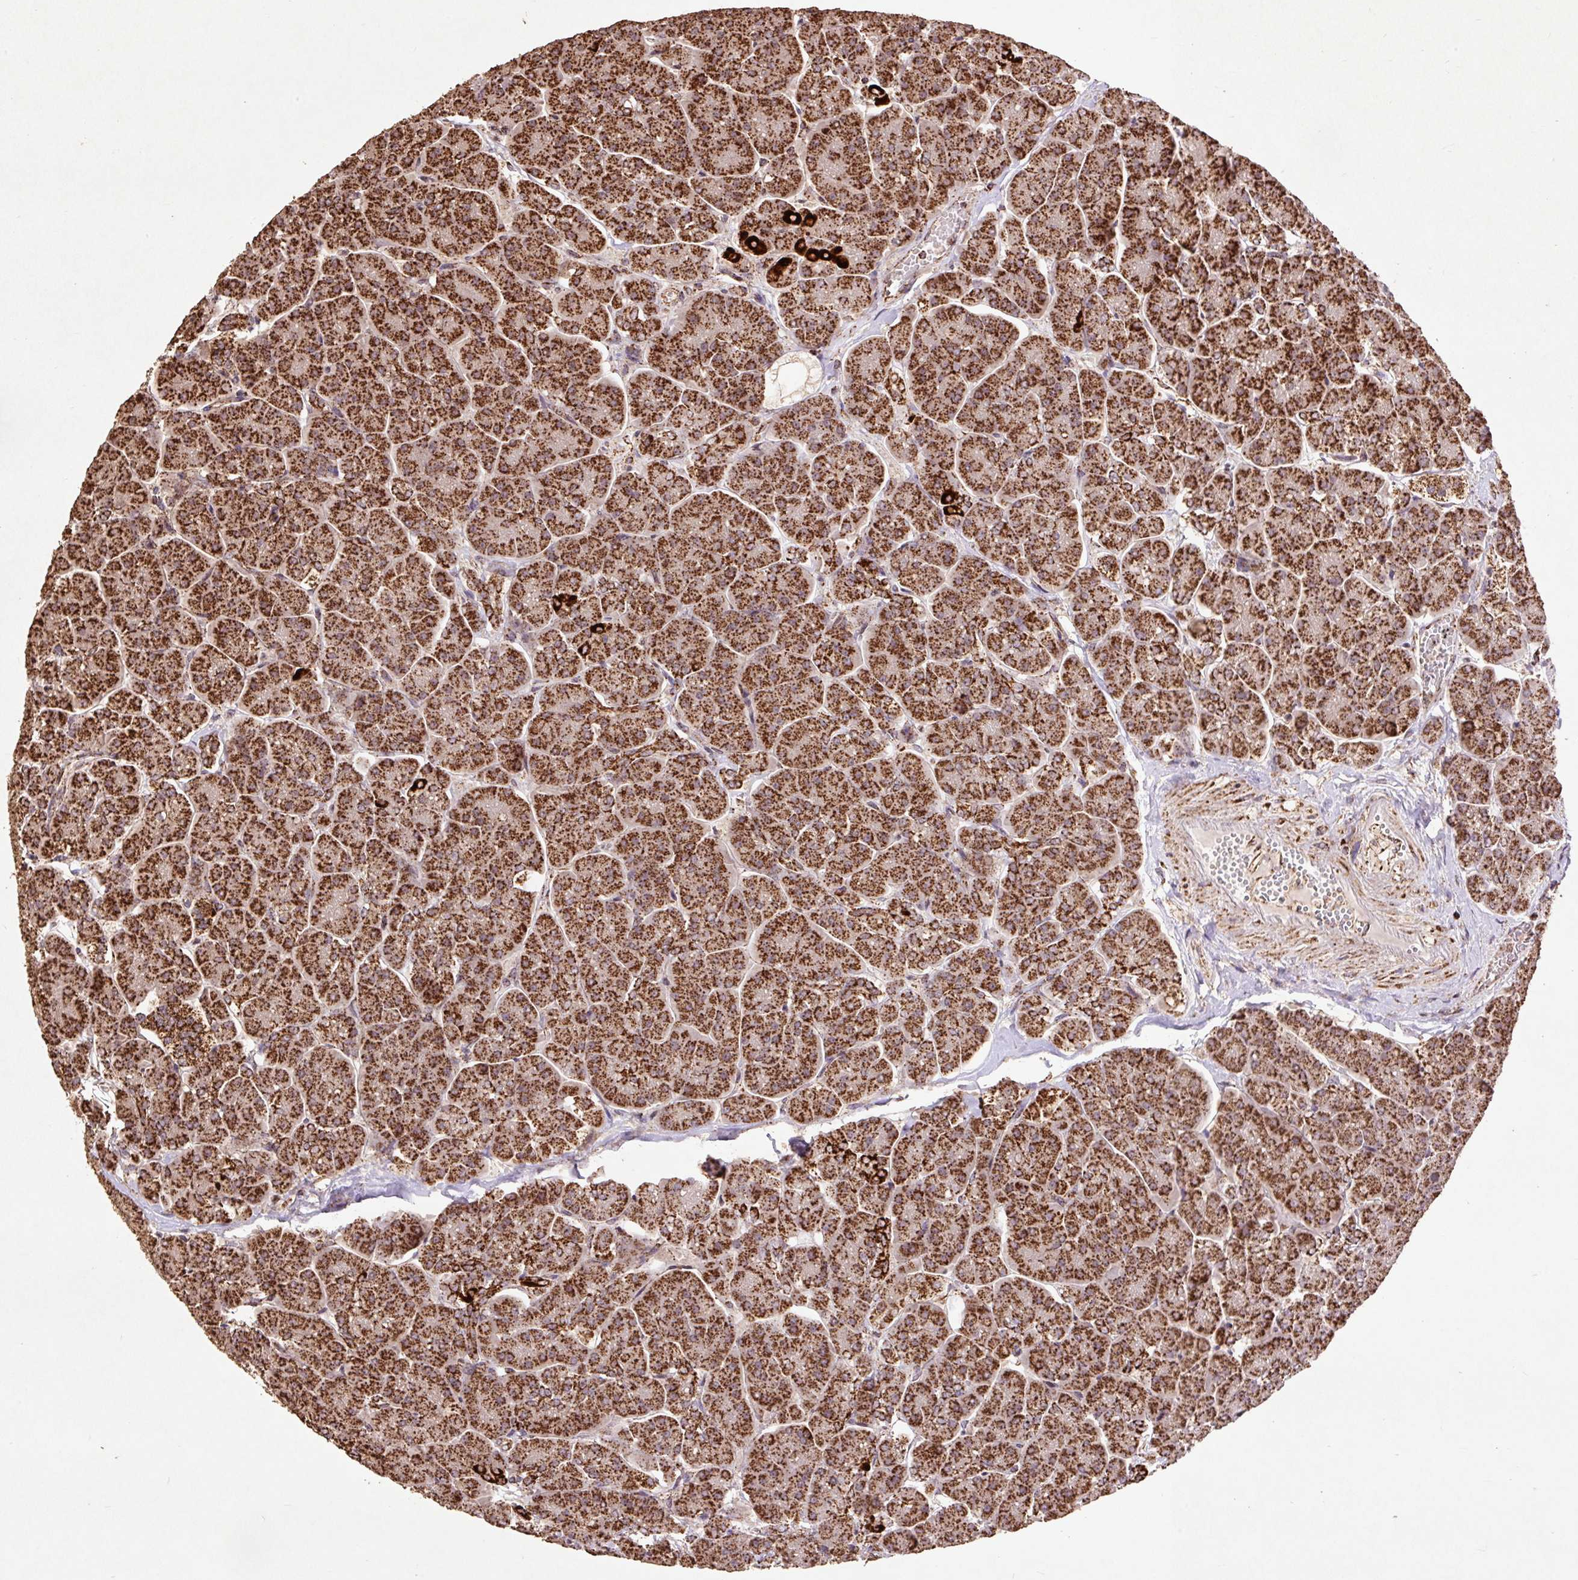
{"staining": {"intensity": "strong", "quantity": ">75%", "location": "cytoplasmic/membranous"}, "tissue": "pancreas", "cell_type": "Exocrine glandular cells", "image_type": "normal", "snomed": [{"axis": "morphology", "description": "Normal tissue, NOS"}, {"axis": "topography", "description": "Pancreas"}, {"axis": "topography", "description": "Peripheral nerve tissue"}], "caption": "Pancreas stained with immunohistochemistry (IHC) exhibits strong cytoplasmic/membranous positivity in approximately >75% of exocrine glandular cells. (IHC, brightfield microscopy, high magnification).", "gene": "ATP5F1A", "patient": {"sex": "male", "age": 54}}